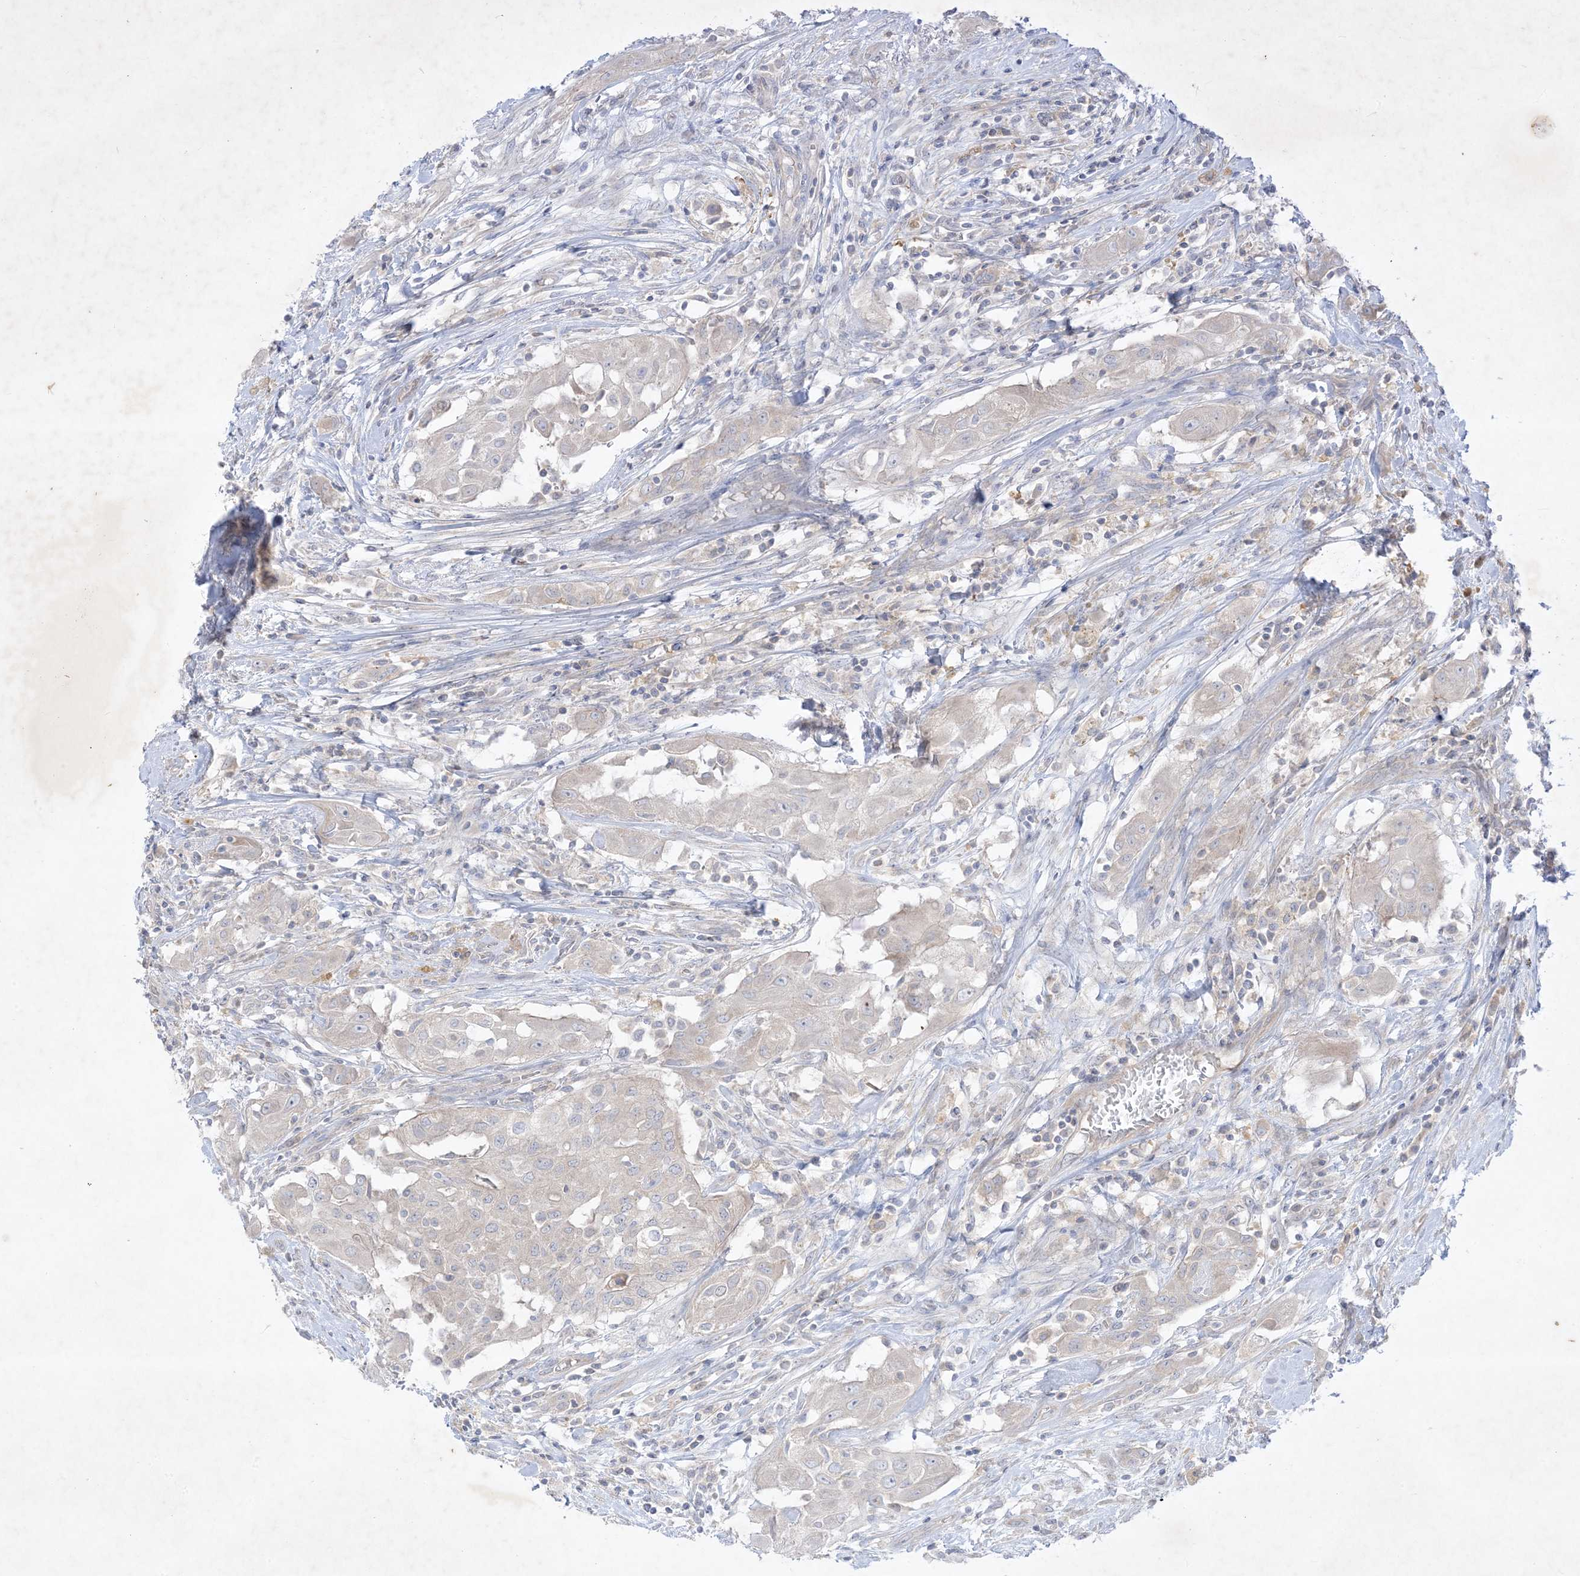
{"staining": {"intensity": "negative", "quantity": "none", "location": "none"}, "tissue": "thyroid cancer", "cell_type": "Tumor cells", "image_type": "cancer", "snomed": [{"axis": "morphology", "description": "Papillary adenocarcinoma, NOS"}, {"axis": "topography", "description": "Thyroid gland"}], "caption": "This is an IHC histopathology image of human thyroid cancer (papillary adenocarcinoma). There is no expression in tumor cells.", "gene": "PLEKHA3", "patient": {"sex": "female", "age": 59}}